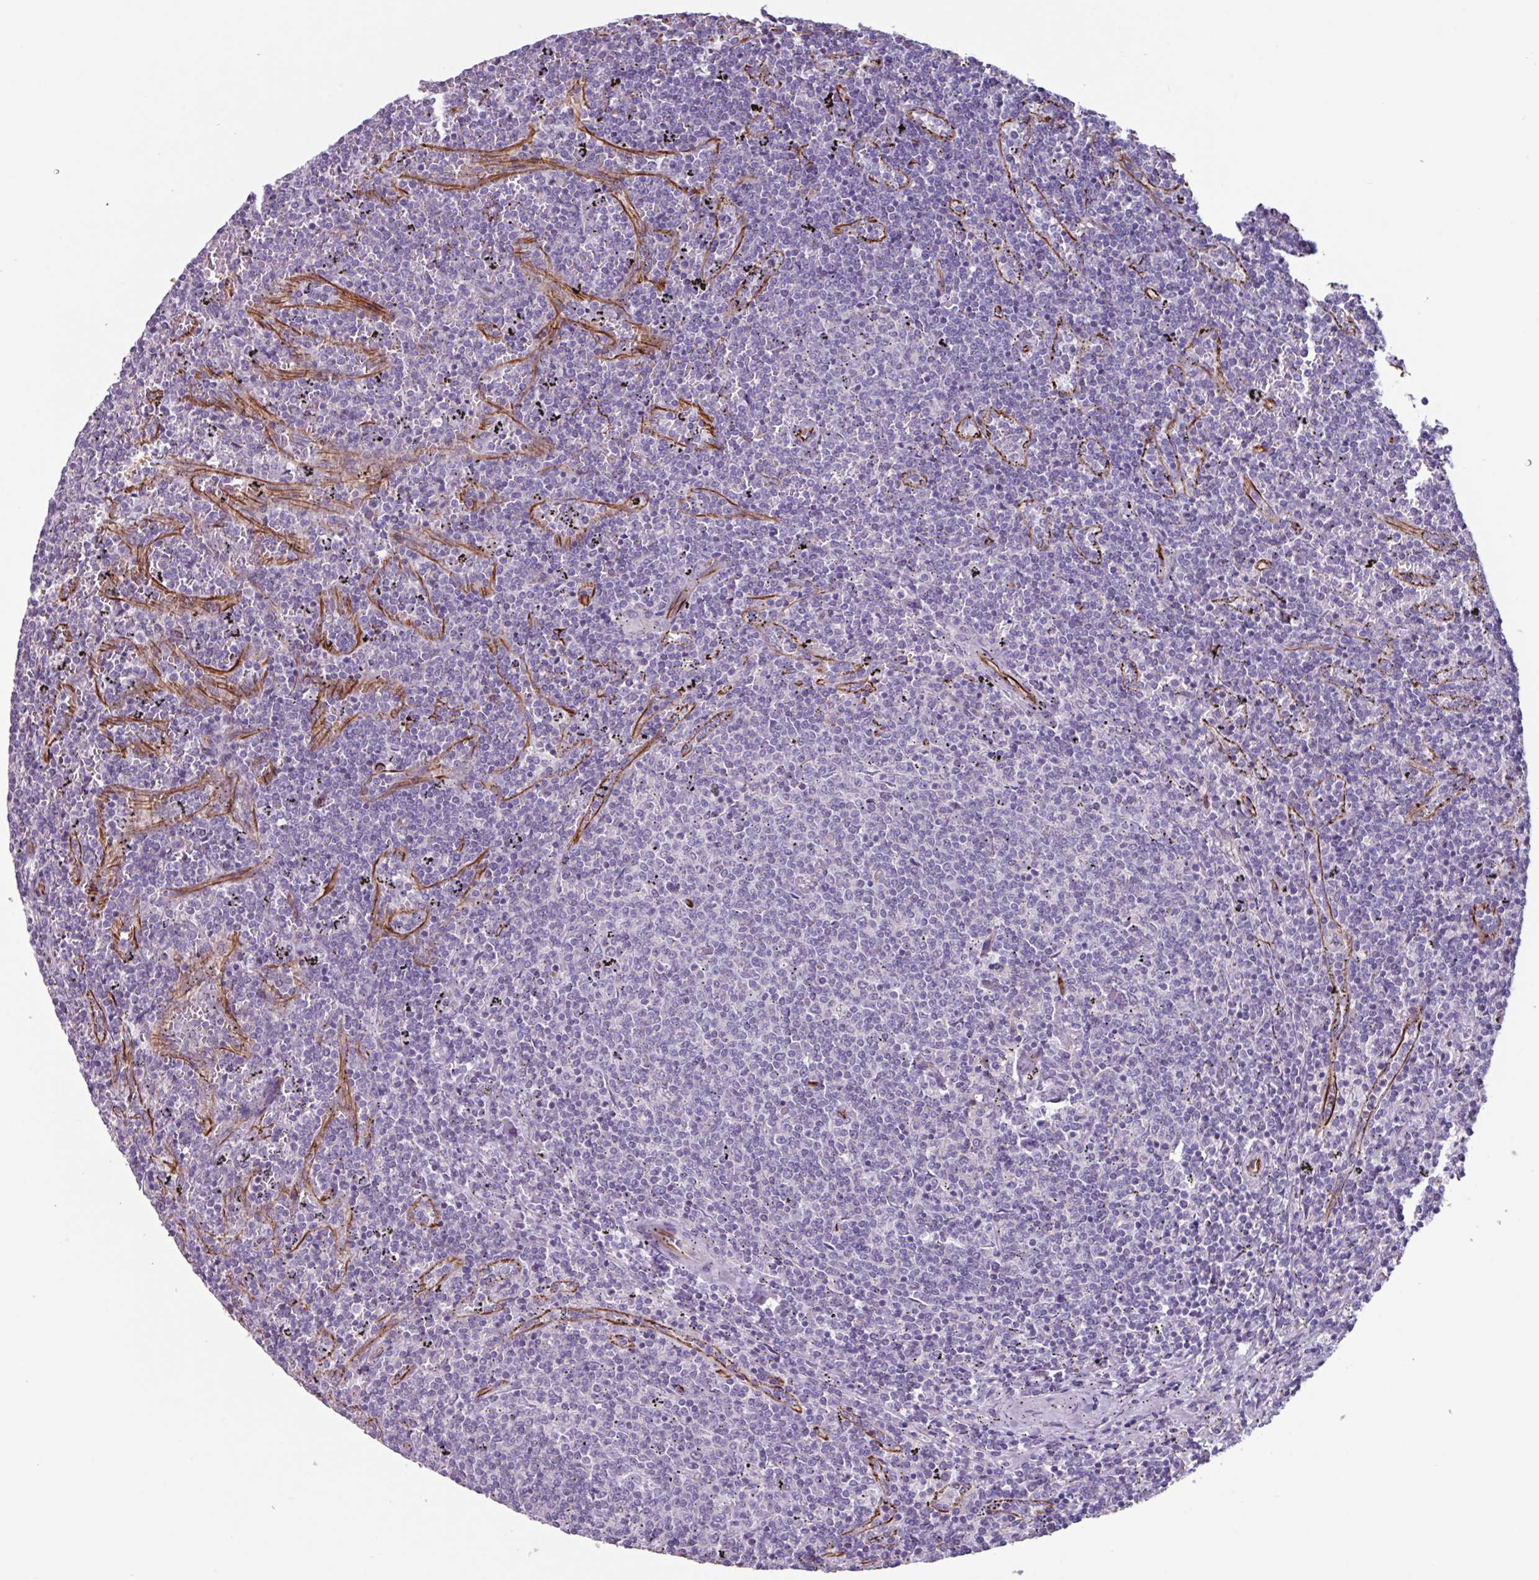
{"staining": {"intensity": "negative", "quantity": "none", "location": "none"}, "tissue": "lymphoma", "cell_type": "Tumor cells", "image_type": "cancer", "snomed": [{"axis": "morphology", "description": "Malignant lymphoma, non-Hodgkin's type, Low grade"}, {"axis": "topography", "description": "Spleen"}], "caption": "Immunohistochemistry photomicrograph of lymphoma stained for a protein (brown), which demonstrates no positivity in tumor cells.", "gene": "BTD", "patient": {"sex": "female", "age": 50}}